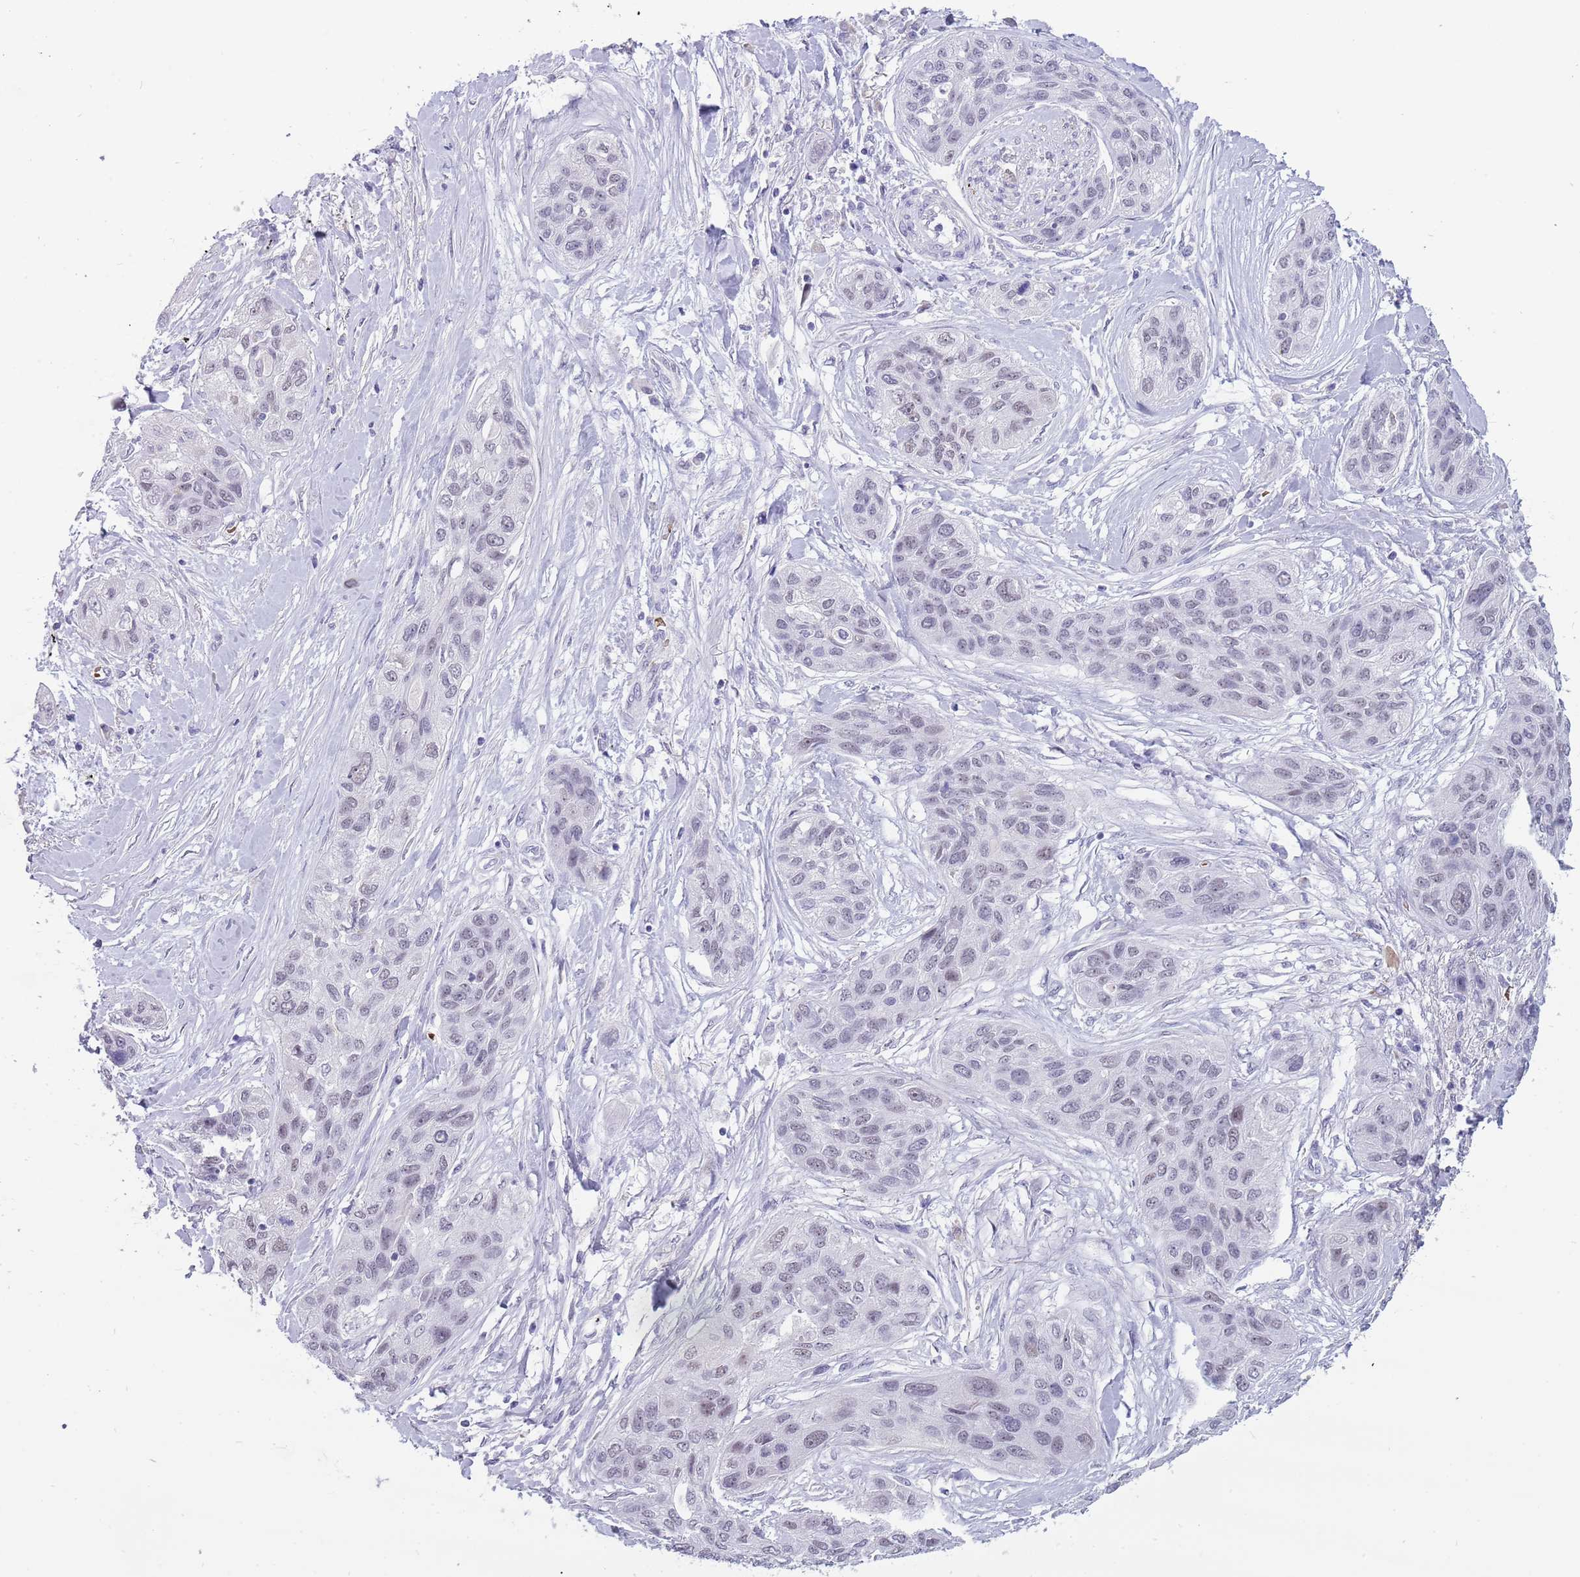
{"staining": {"intensity": "weak", "quantity": "25%-75%", "location": "nuclear"}, "tissue": "lung cancer", "cell_type": "Tumor cells", "image_type": "cancer", "snomed": [{"axis": "morphology", "description": "Squamous cell carcinoma, NOS"}, {"axis": "topography", "description": "Lung"}], "caption": "High-magnification brightfield microscopy of lung cancer stained with DAB (3,3'-diaminobenzidine) (brown) and counterstained with hematoxylin (blue). tumor cells exhibit weak nuclear positivity is identified in about25%-75% of cells.", "gene": "LYPD6B", "patient": {"sex": "female", "age": 70}}